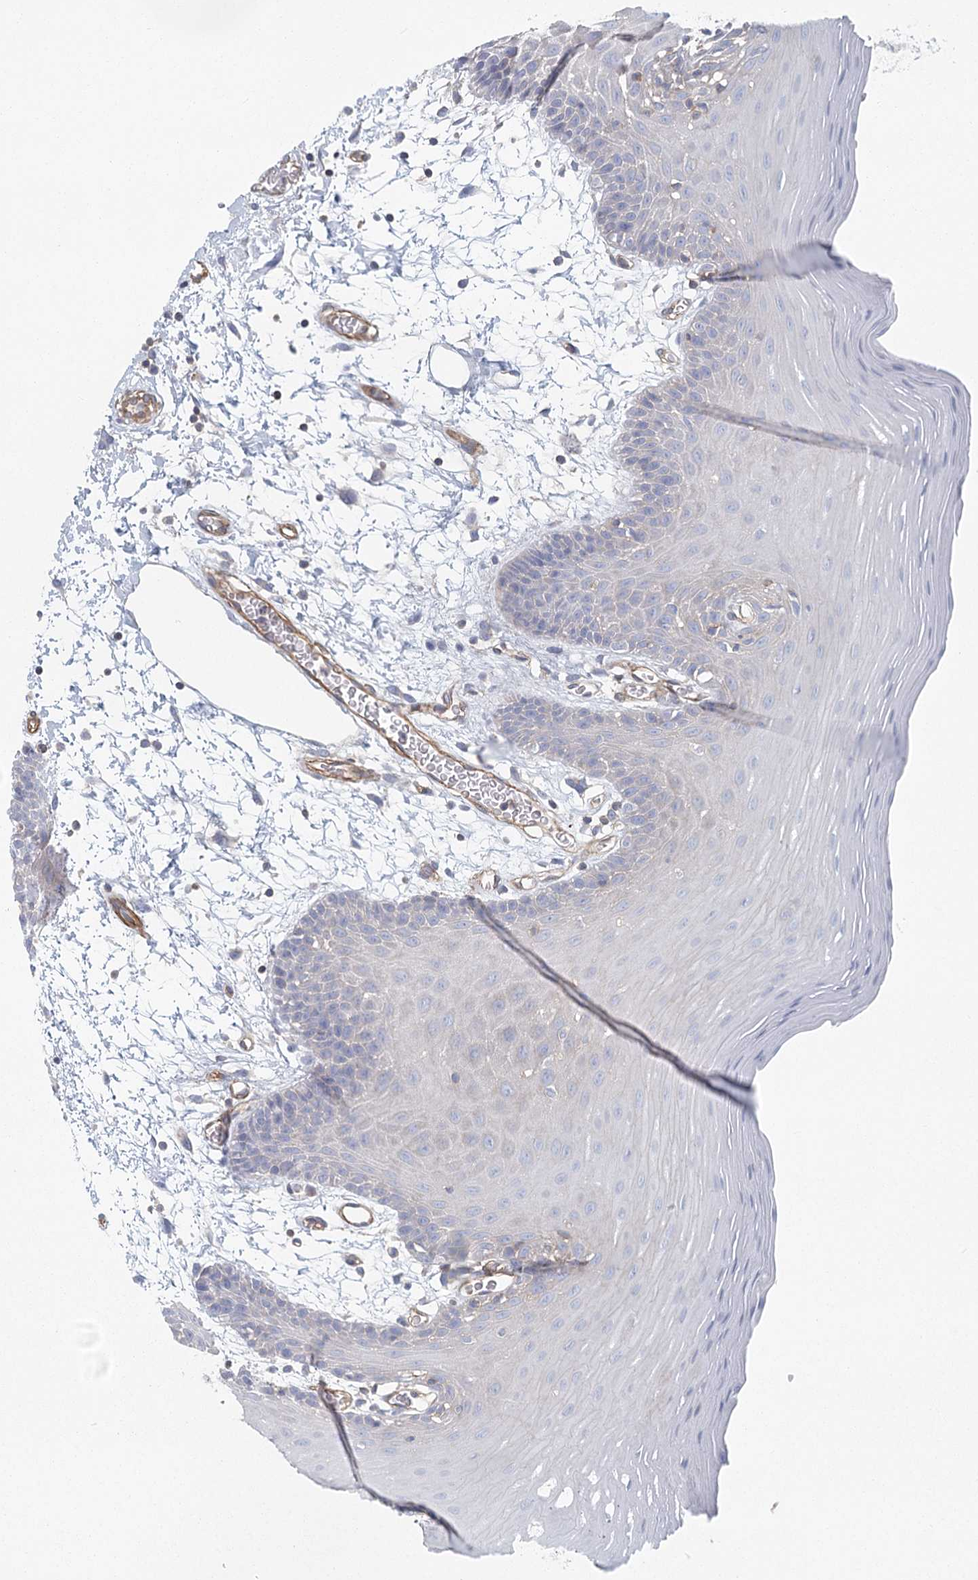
{"staining": {"intensity": "negative", "quantity": "none", "location": "none"}, "tissue": "oral mucosa", "cell_type": "Squamous epithelial cells", "image_type": "normal", "snomed": [{"axis": "morphology", "description": "Normal tissue, NOS"}, {"axis": "topography", "description": "Skeletal muscle"}, {"axis": "topography", "description": "Oral tissue"}, {"axis": "topography", "description": "Salivary gland"}, {"axis": "topography", "description": "Peripheral nerve tissue"}], "caption": "Immunohistochemical staining of benign oral mucosa exhibits no significant positivity in squamous epithelial cells.", "gene": "IFT46", "patient": {"sex": "male", "age": 54}}